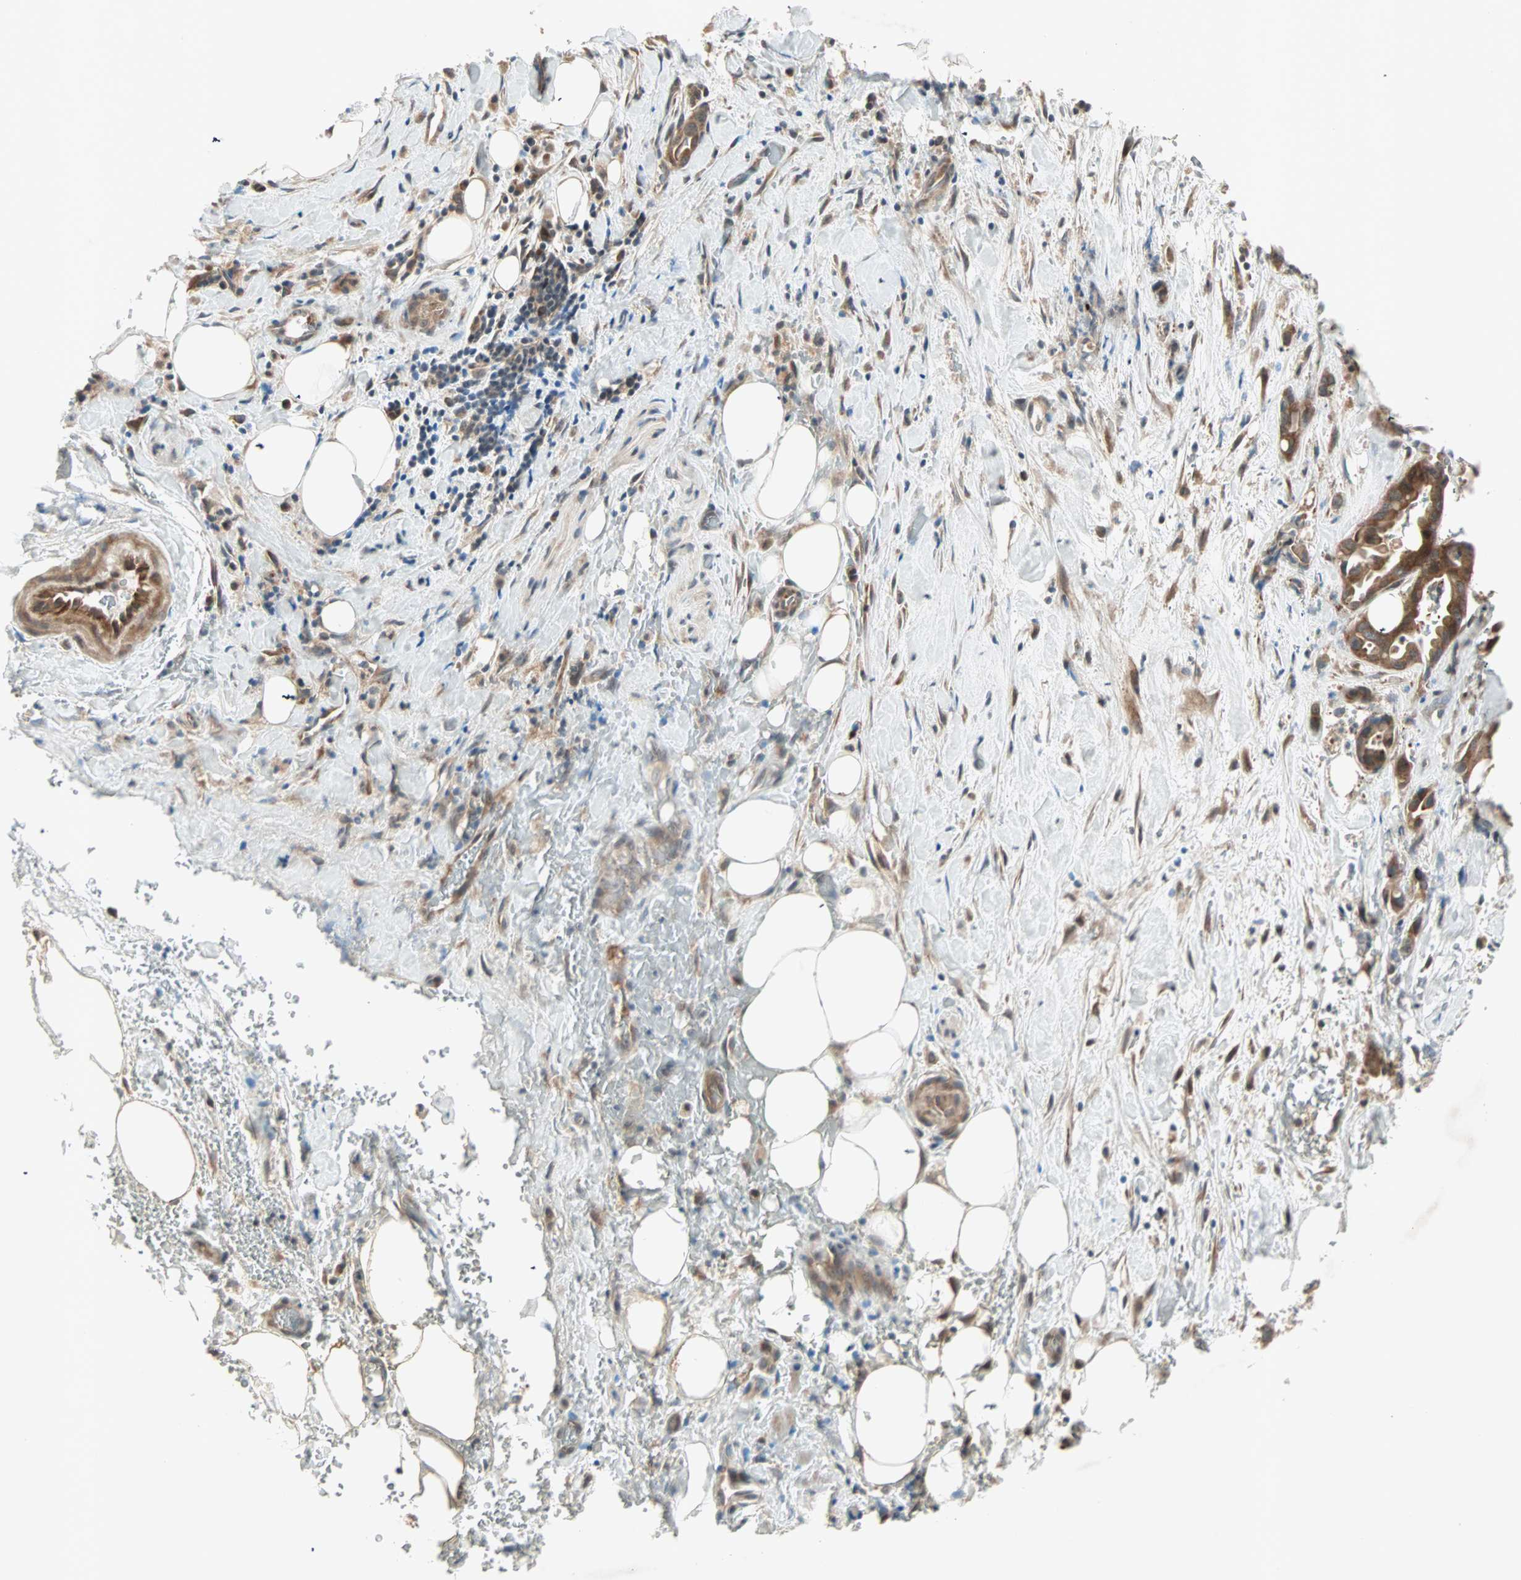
{"staining": {"intensity": "moderate", "quantity": ">75%", "location": "cytoplasmic/membranous"}, "tissue": "liver cancer", "cell_type": "Tumor cells", "image_type": "cancer", "snomed": [{"axis": "morphology", "description": "Cholangiocarcinoma"}, {"axis": "topography", "description": "Liver"}], "caption": "Liver cancer (cholangiocarcinoma) stained with a brown dye displays moderate cytoplasmic/membranous positive staining in approximately >75% of tumor cells.", "gene": "PGBD1", "patient": {"sex": "female", "age": 68}}